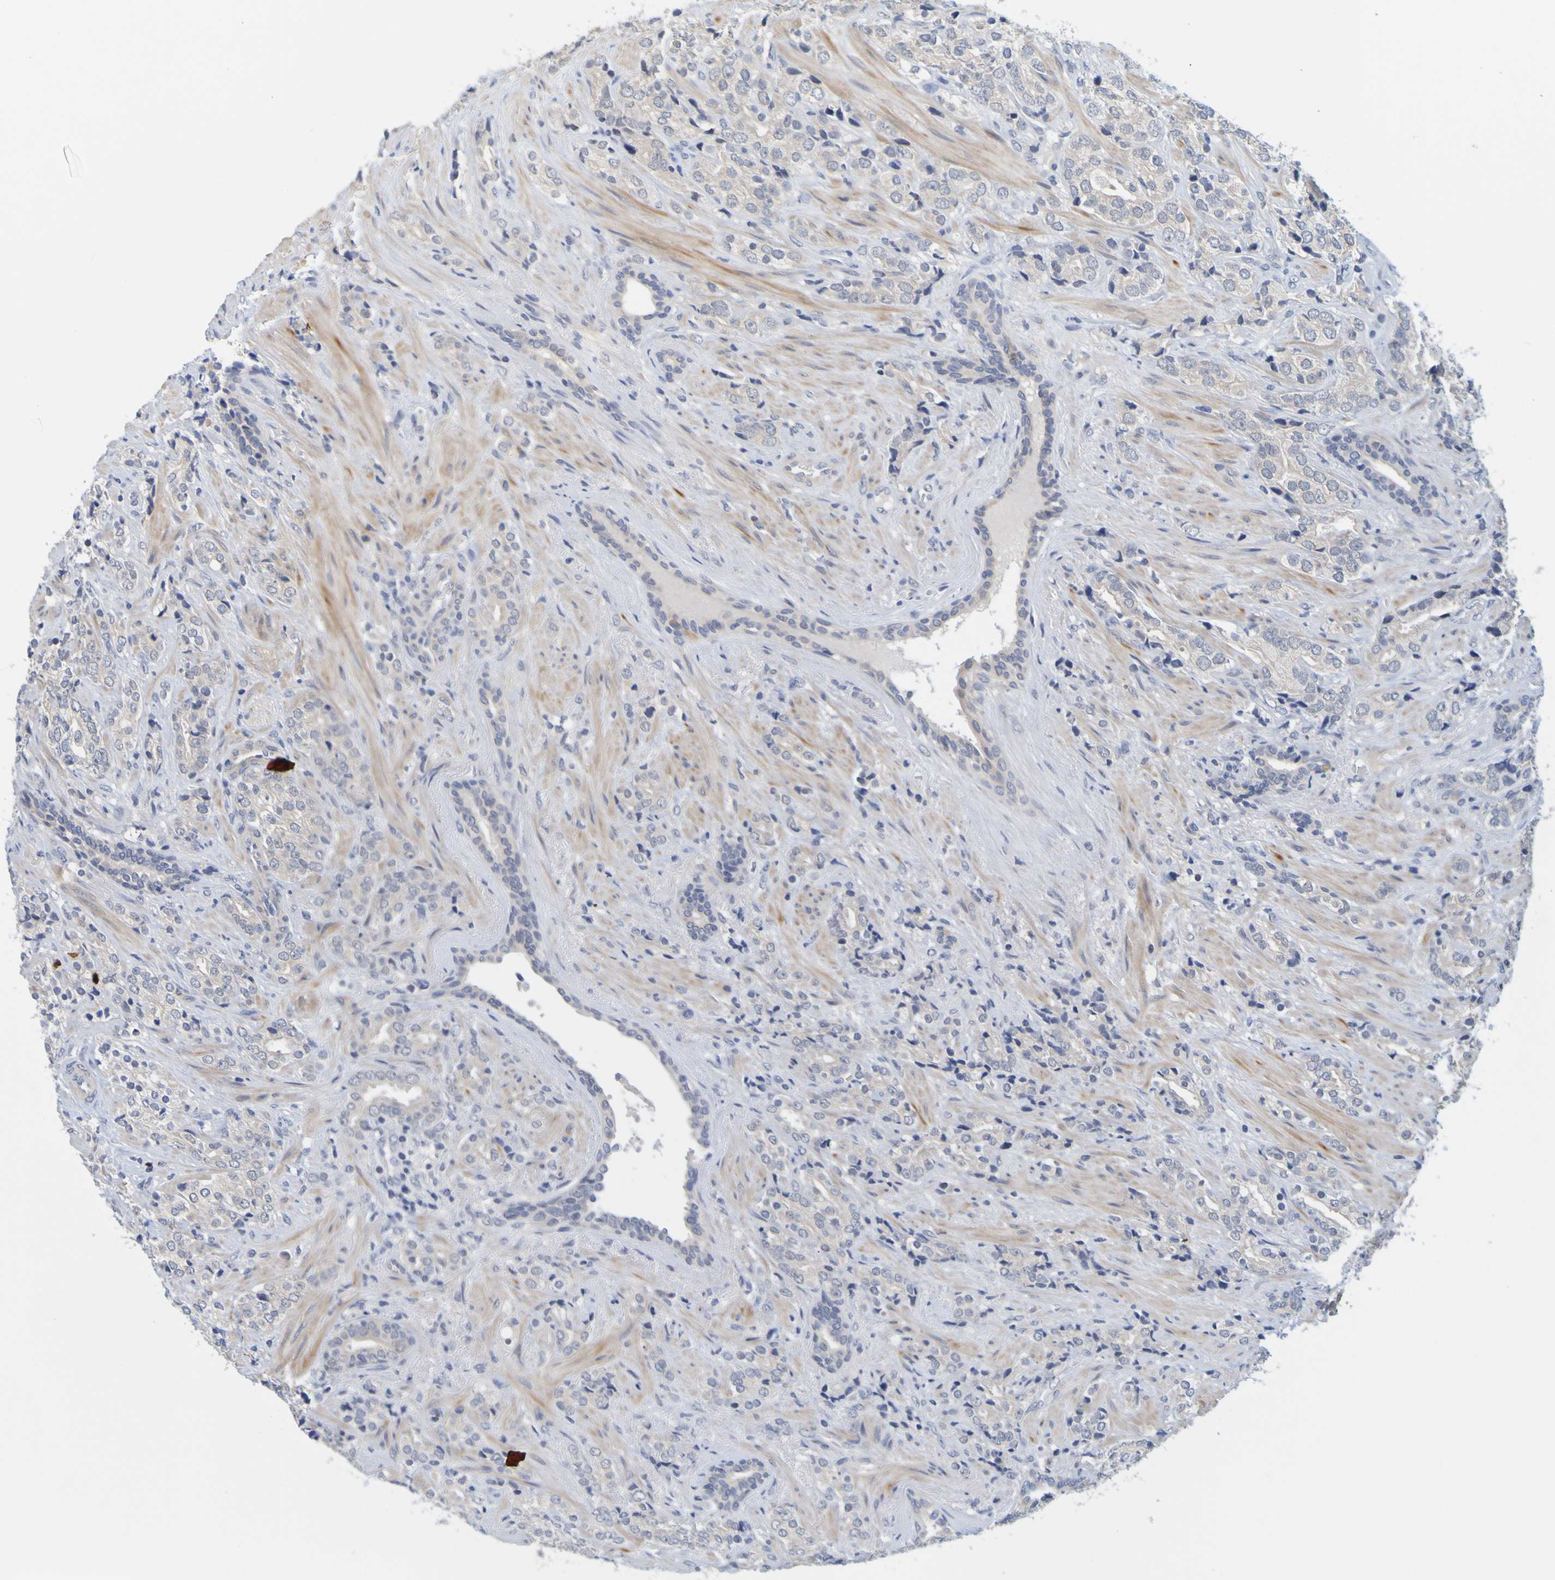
{"staining": {"intensity": "negative", "quantity": "none", "location": "none"}, "tissue": "prostate cancer", "cell_type": "Tumor cells", "image_type": "cancer", "snomed": [{"axis": "morphology", "description": "Adenocarcinoma, High grade"}, {"axis": "topography", "description": "Prostate"}], "caption": "DAB immunohistochemical staining of human prostate cancer (adenocarcinoma (high-grade)) displays no significant expression in tumor cells. (Immunohistochemistry (ihc), brightfield microscopy, high magnification).", "gene": "ENDOU", "patient": {"sex": "male", "age": 71}}